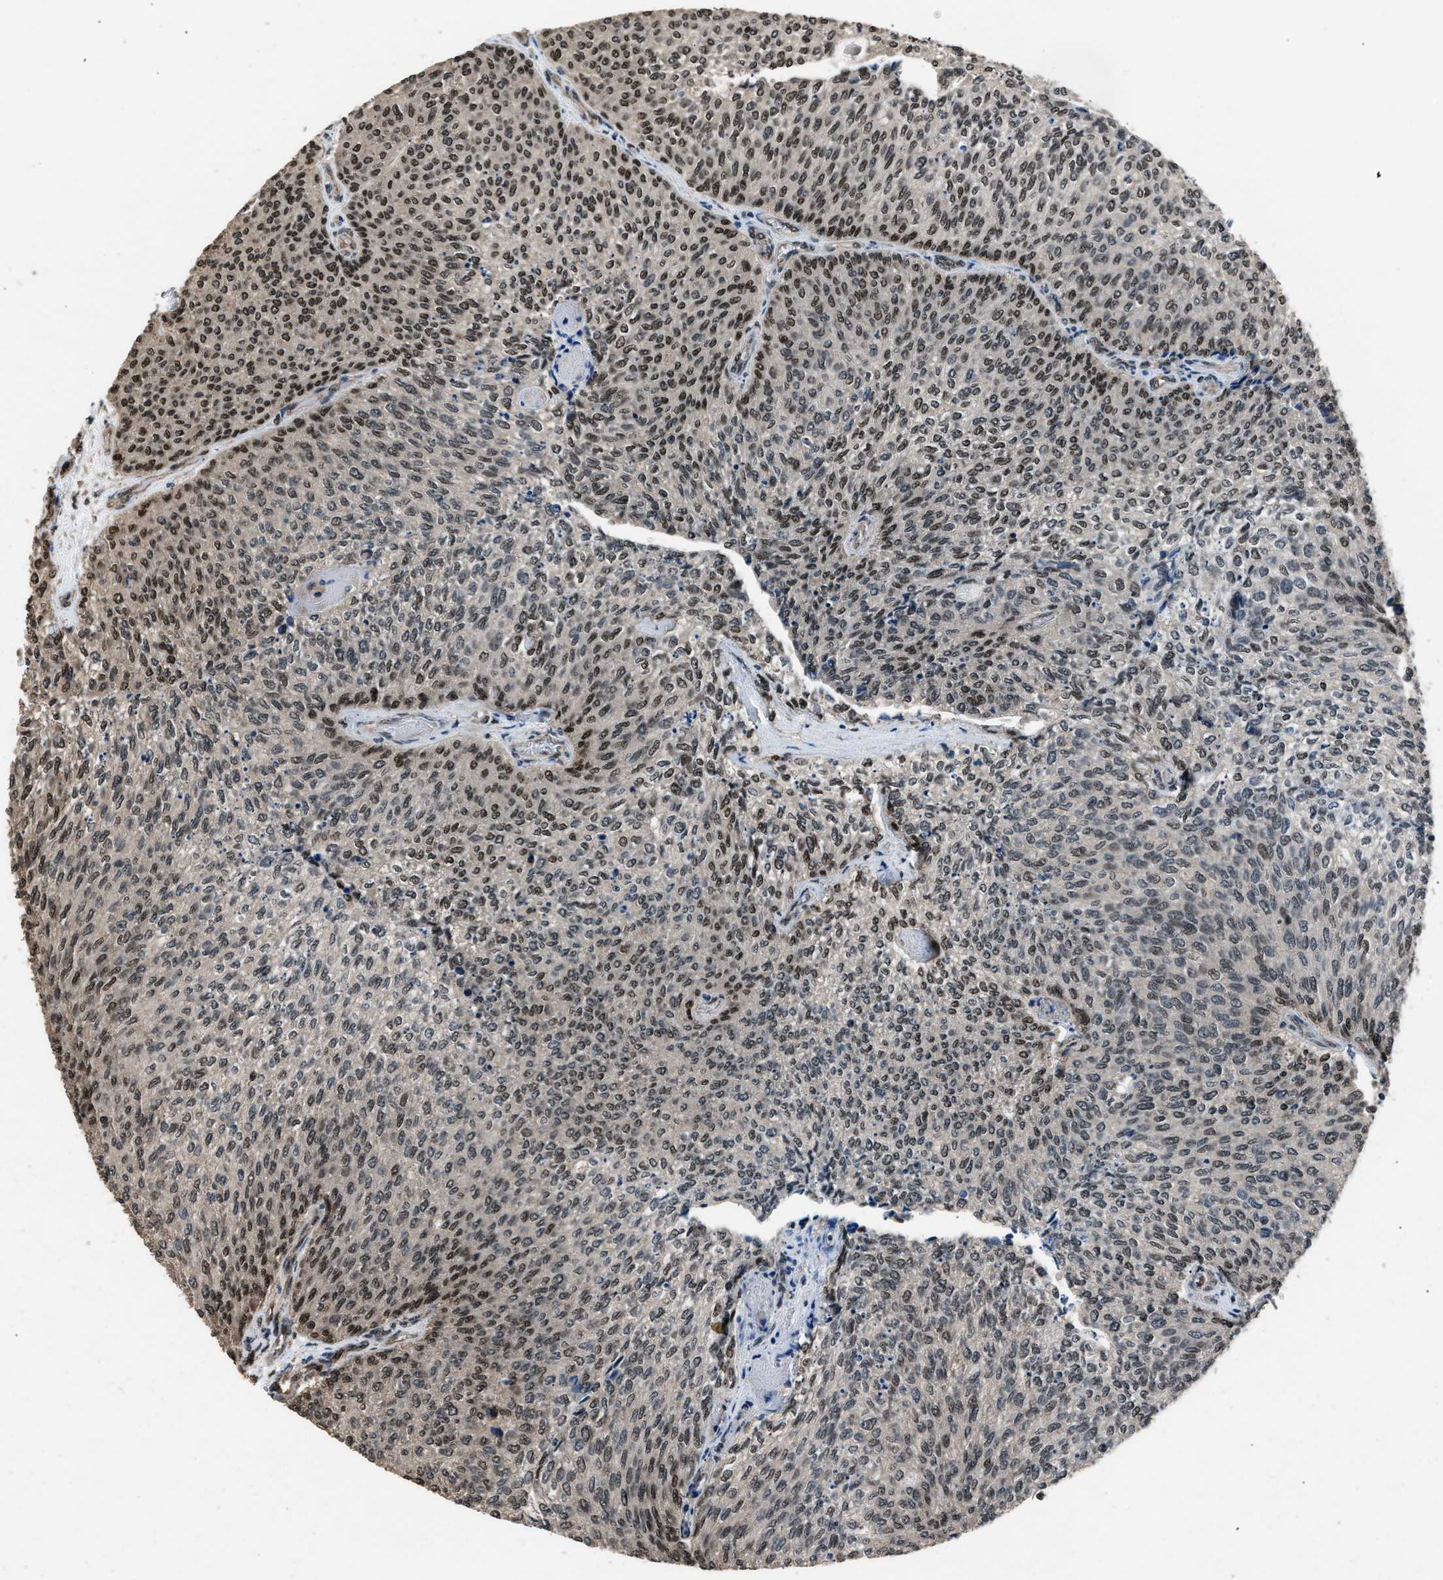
{"staining": {"intensity": "moderate", "quantity": ">75%", "location": "nuclear"}, "tissue": "urothelial cancer", "cell_type": "Tumor cells", "image_type": "cancer", "snomed": [{"axis": "morphology", "description": "Urothelial carcinoma, Low grade"}, {"axis": "topography", "description": "Urinary bladder"}], "caption": "A brown stain shows moderate nuclear expression of a protein in low-grade urothelial carcinoma tumor cells.", "gene": "DFFA", "patient": {"sex": "female", "age": 79}}